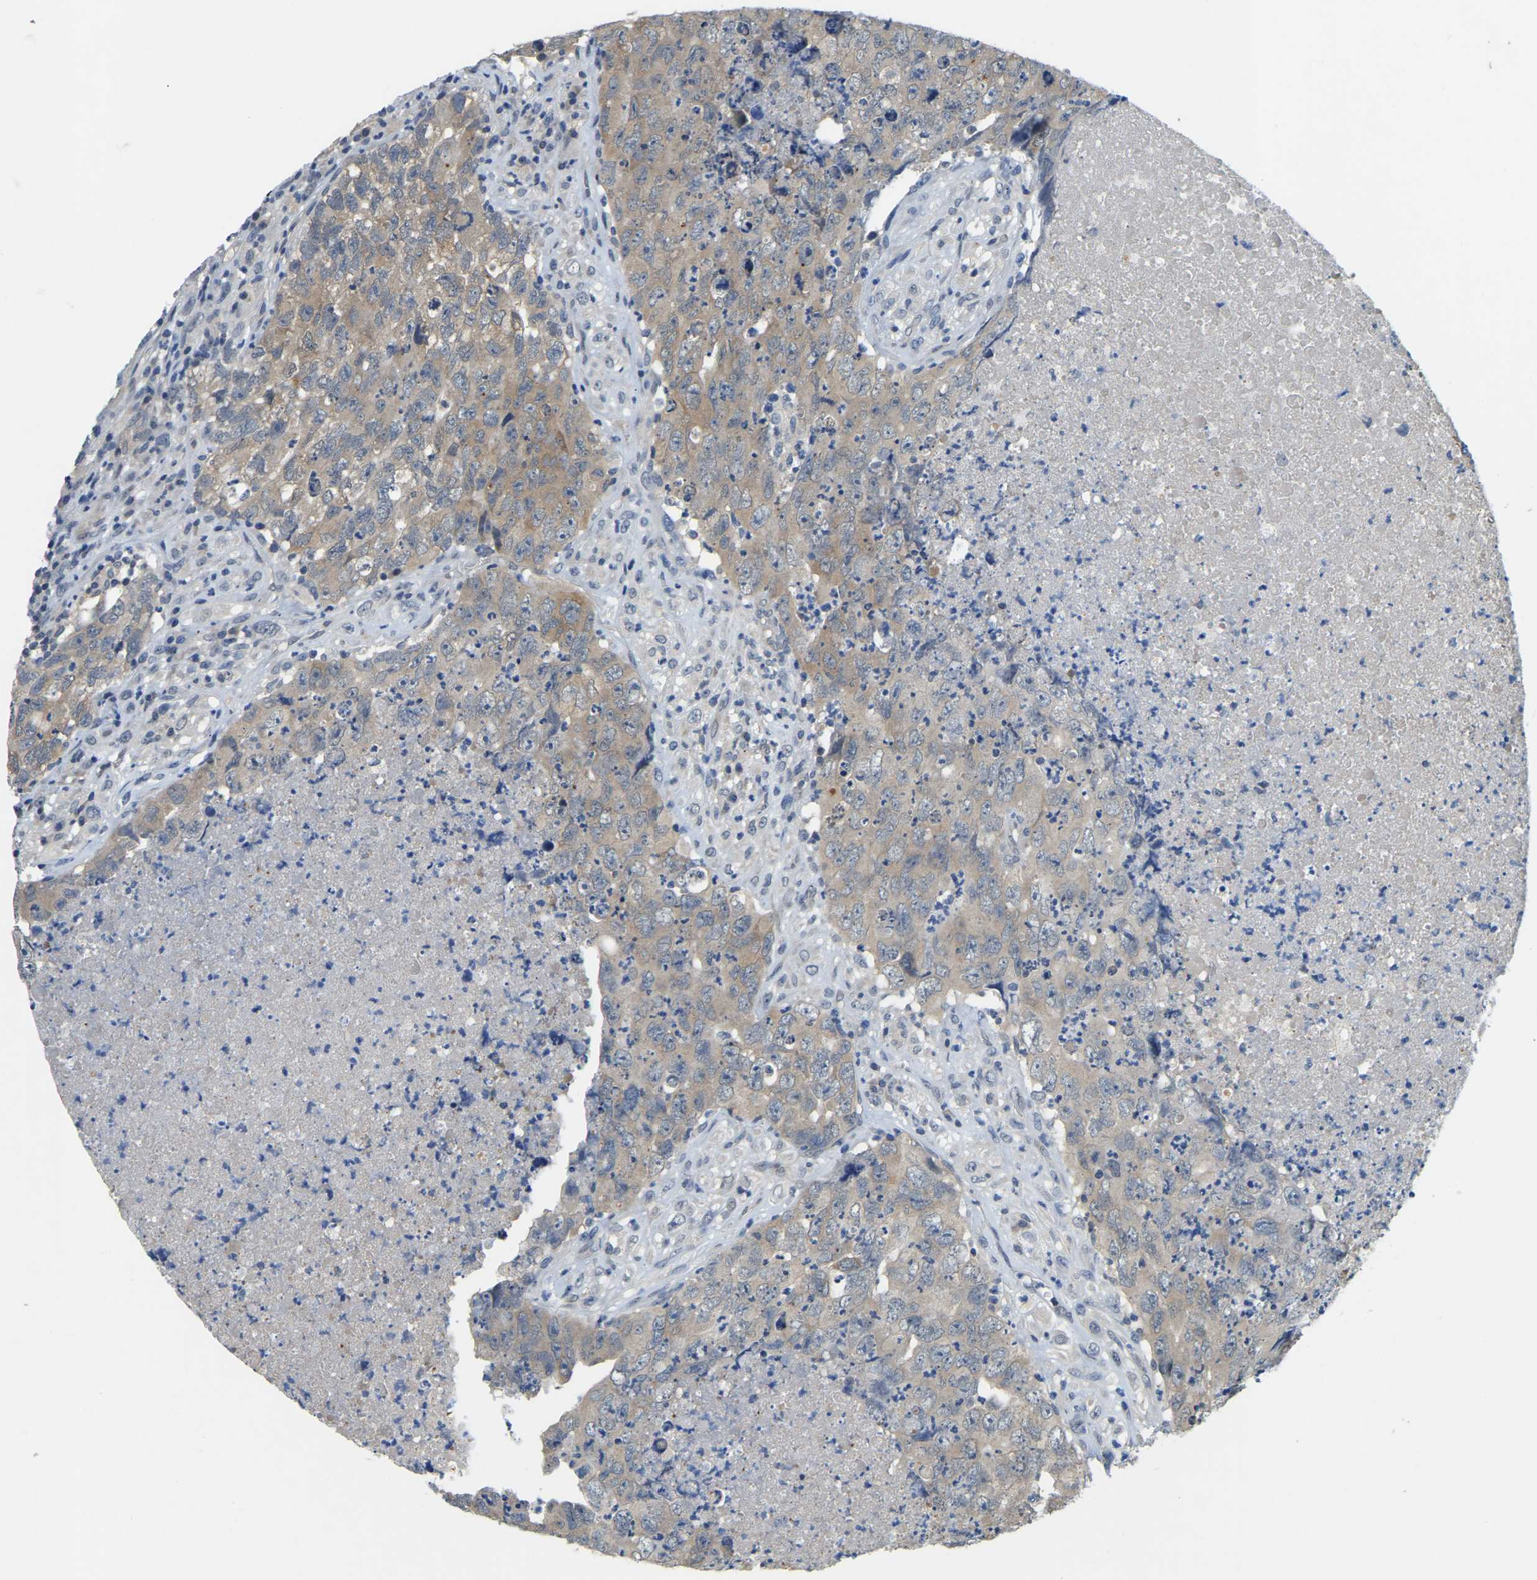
{"staining": {"intensity": "weak", "quantity": ">75%", "location": "cytoplasmic/membranous"}, "tissue": "testis cancer", "cell_type": "Tumor cells", "image_type": "cancer", "snomed": [{"axis": "morphology", "description": "Carcinoma, Embryonal, NOS"}, {"axis": "topography", "description": "Testis"}], "caption": "Embryonal carcinoma (testis) stained with a protein marker displays weak staining in tumor cells.", "gene": "AHNAK", "patient": {"sex": "male", "age": 32}}